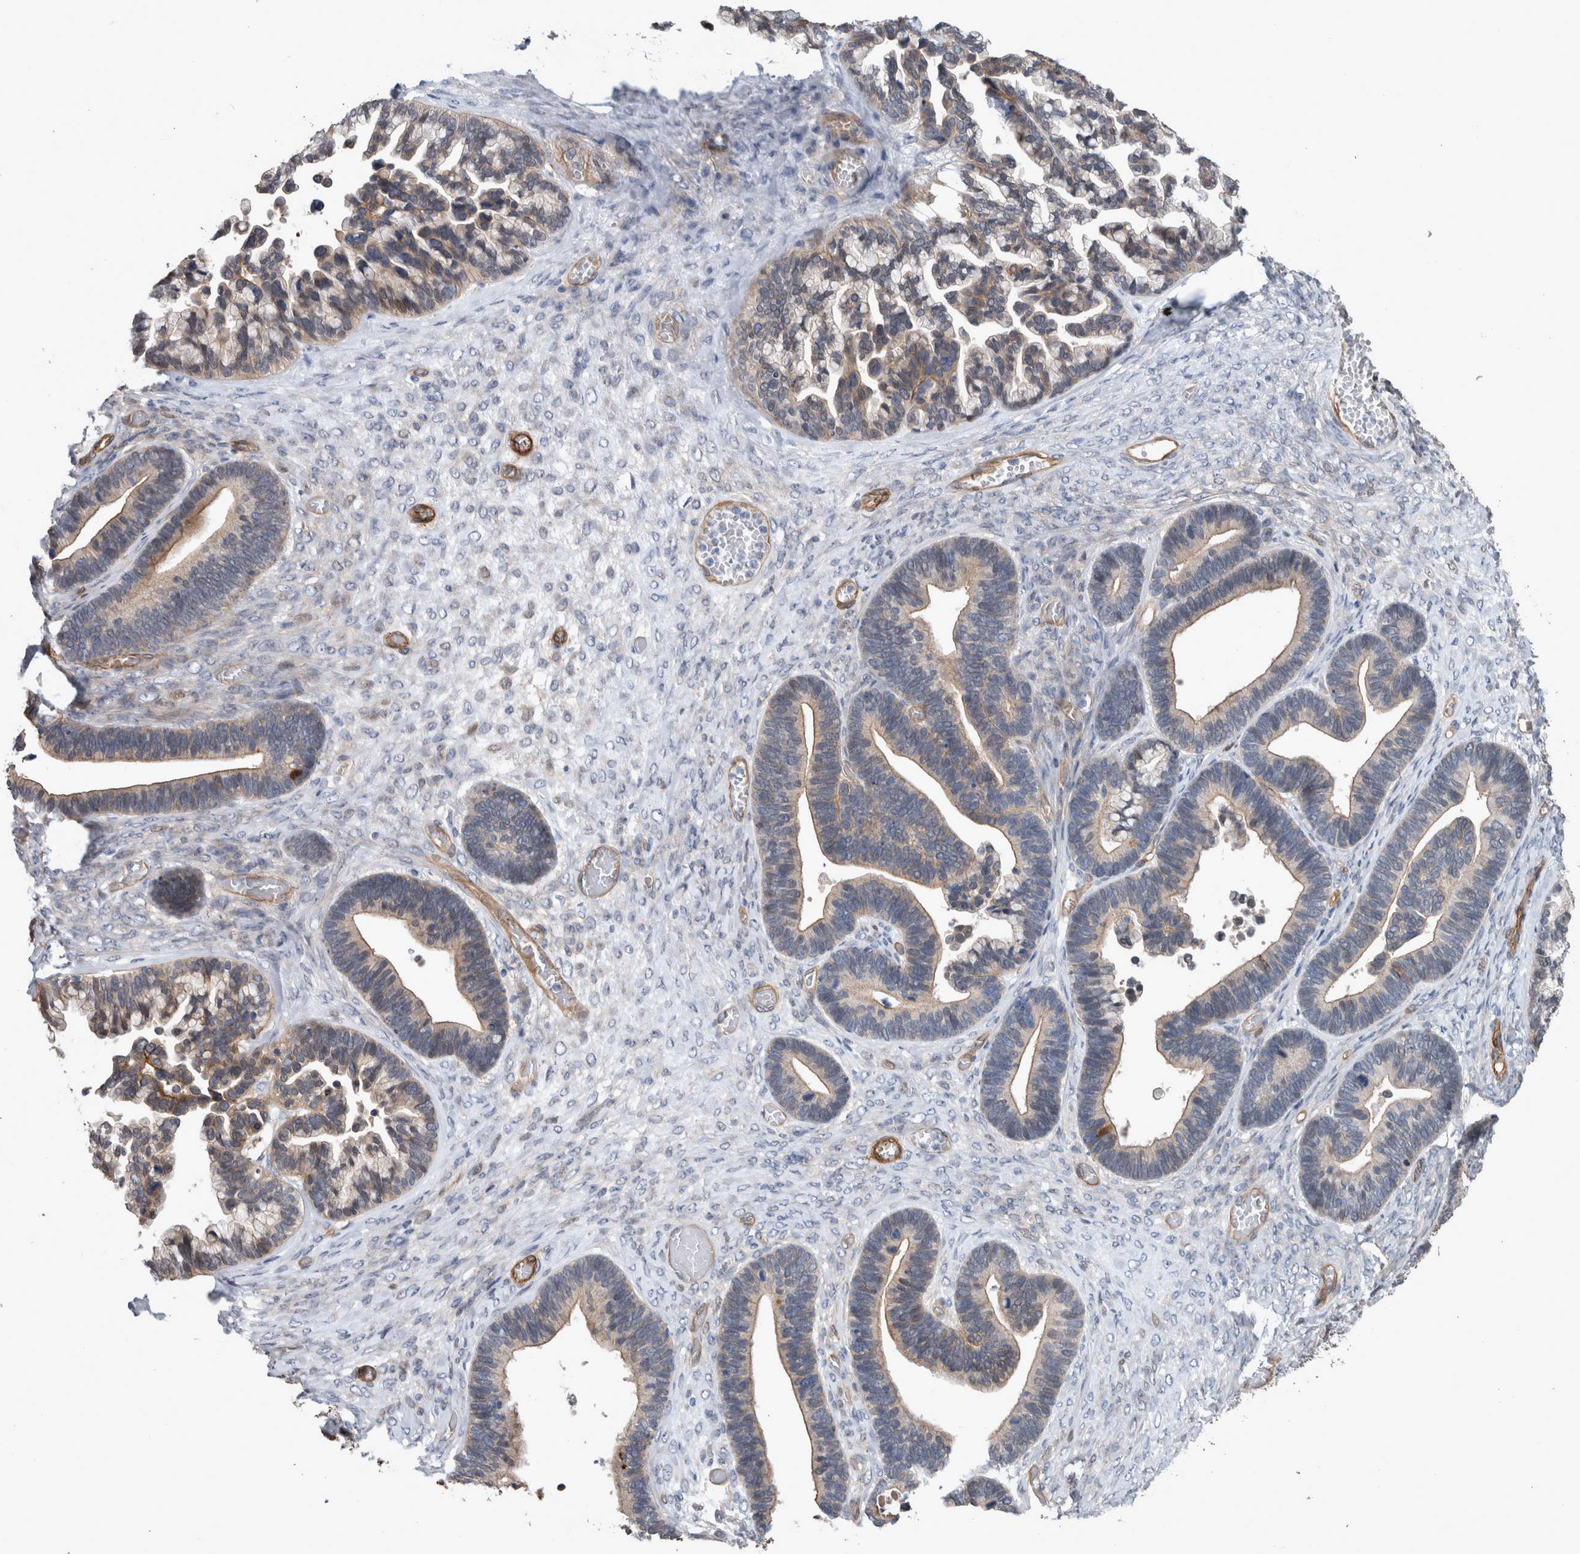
{"staining": {"intensity": "moderate", "quantity": "25%-75%", "location": "cytoplasmic/membranous"}, "tissue": "ovarian cancer", "cell_type": "Tumor cells", "image_type": "cancer", "snomed": [{"axis": "morphology", "description": "Cystadenocarcinoma, serous, NOS"}, {"axis": "topography", "description": "Ovary"}], "caption": "Ovarian cancer stained with a protein marker exhibits moderate staining in tumor cells.", "gene": "BCAM", "patient": {"sex": "female", "age": 56}}